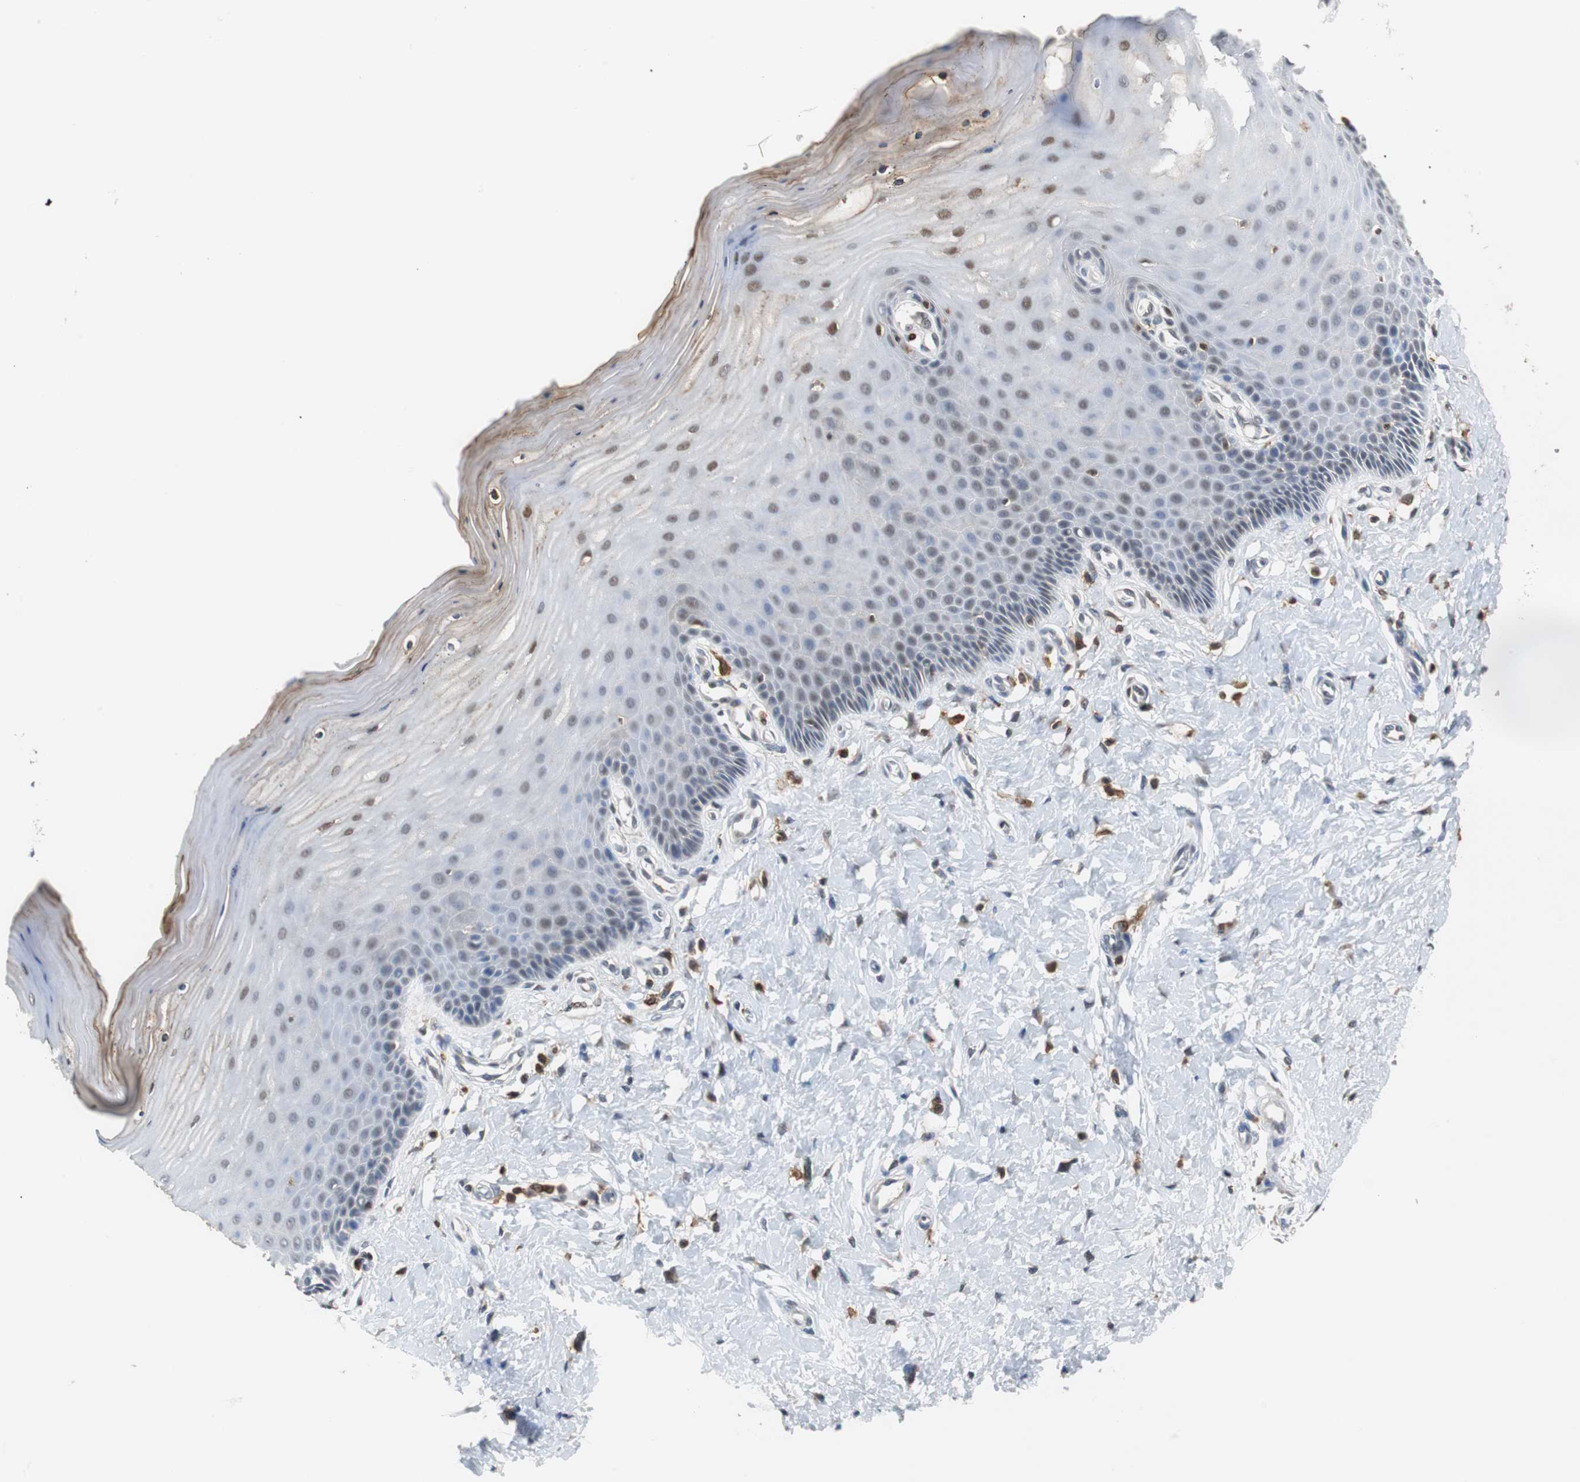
{"staining": {"intensity": "moderate", "quantity": "25%-75%", "location": "cytoplasmic/membranous,nuclear"}, "tissue": "cervix", "cell_type": "Glandular cells", "image_type": "normal", "snomed": [{"axis": "morphology", "description": "Normal tissue, NOS"}, {"axis": "topography", "description": "Cervix"}], "caption": "Immunohistochemical staining of normal human cervix shows medium levels of moderate cytoplasmic/membranous,nuclear expression in about 25%-75% of glandular cells.", "gene": "SIRT1", "patient": {"sex": "female", "age": 55}}